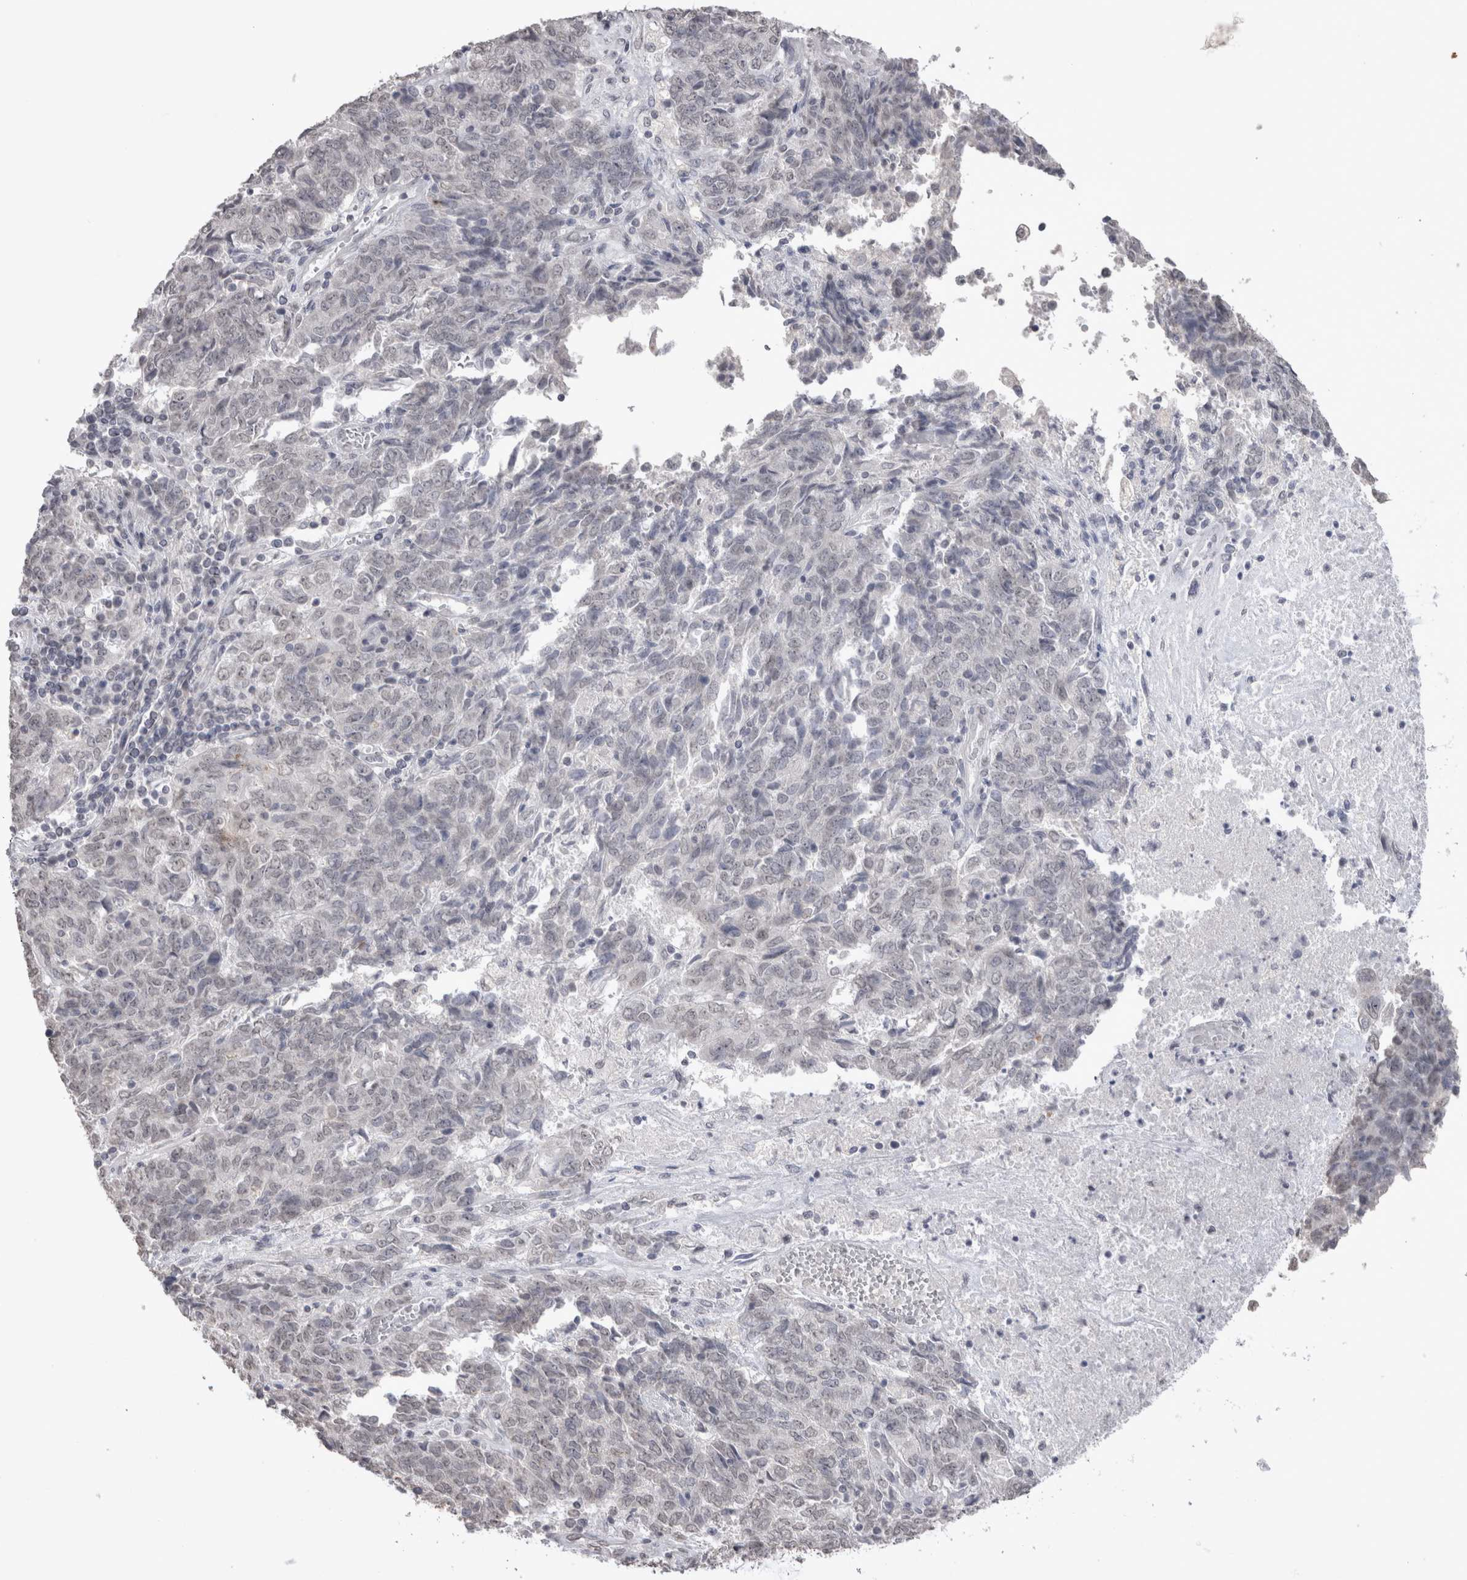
{"staining": {"intensity": "negative", "quantity": "none", "location": "none"}, "tissue": "endometrial cancer", "cell_type": "Tumor cells", "image_type": "cancer", "snomed": [{"axis": "morphology", "description": "Adenocarcinoma, NOS"}, {"axis": "topography", "description": "Endometrium"}], "caption": "High power microscopy image of an immunohistochemistry histopathology image of endometrial cancer (adenocarcinoma), revealing no significant expression in tumor cells. Nuclei are stained in blue.", "gene": "DDX4", "patient": {"sex": "female", "age": 80}}